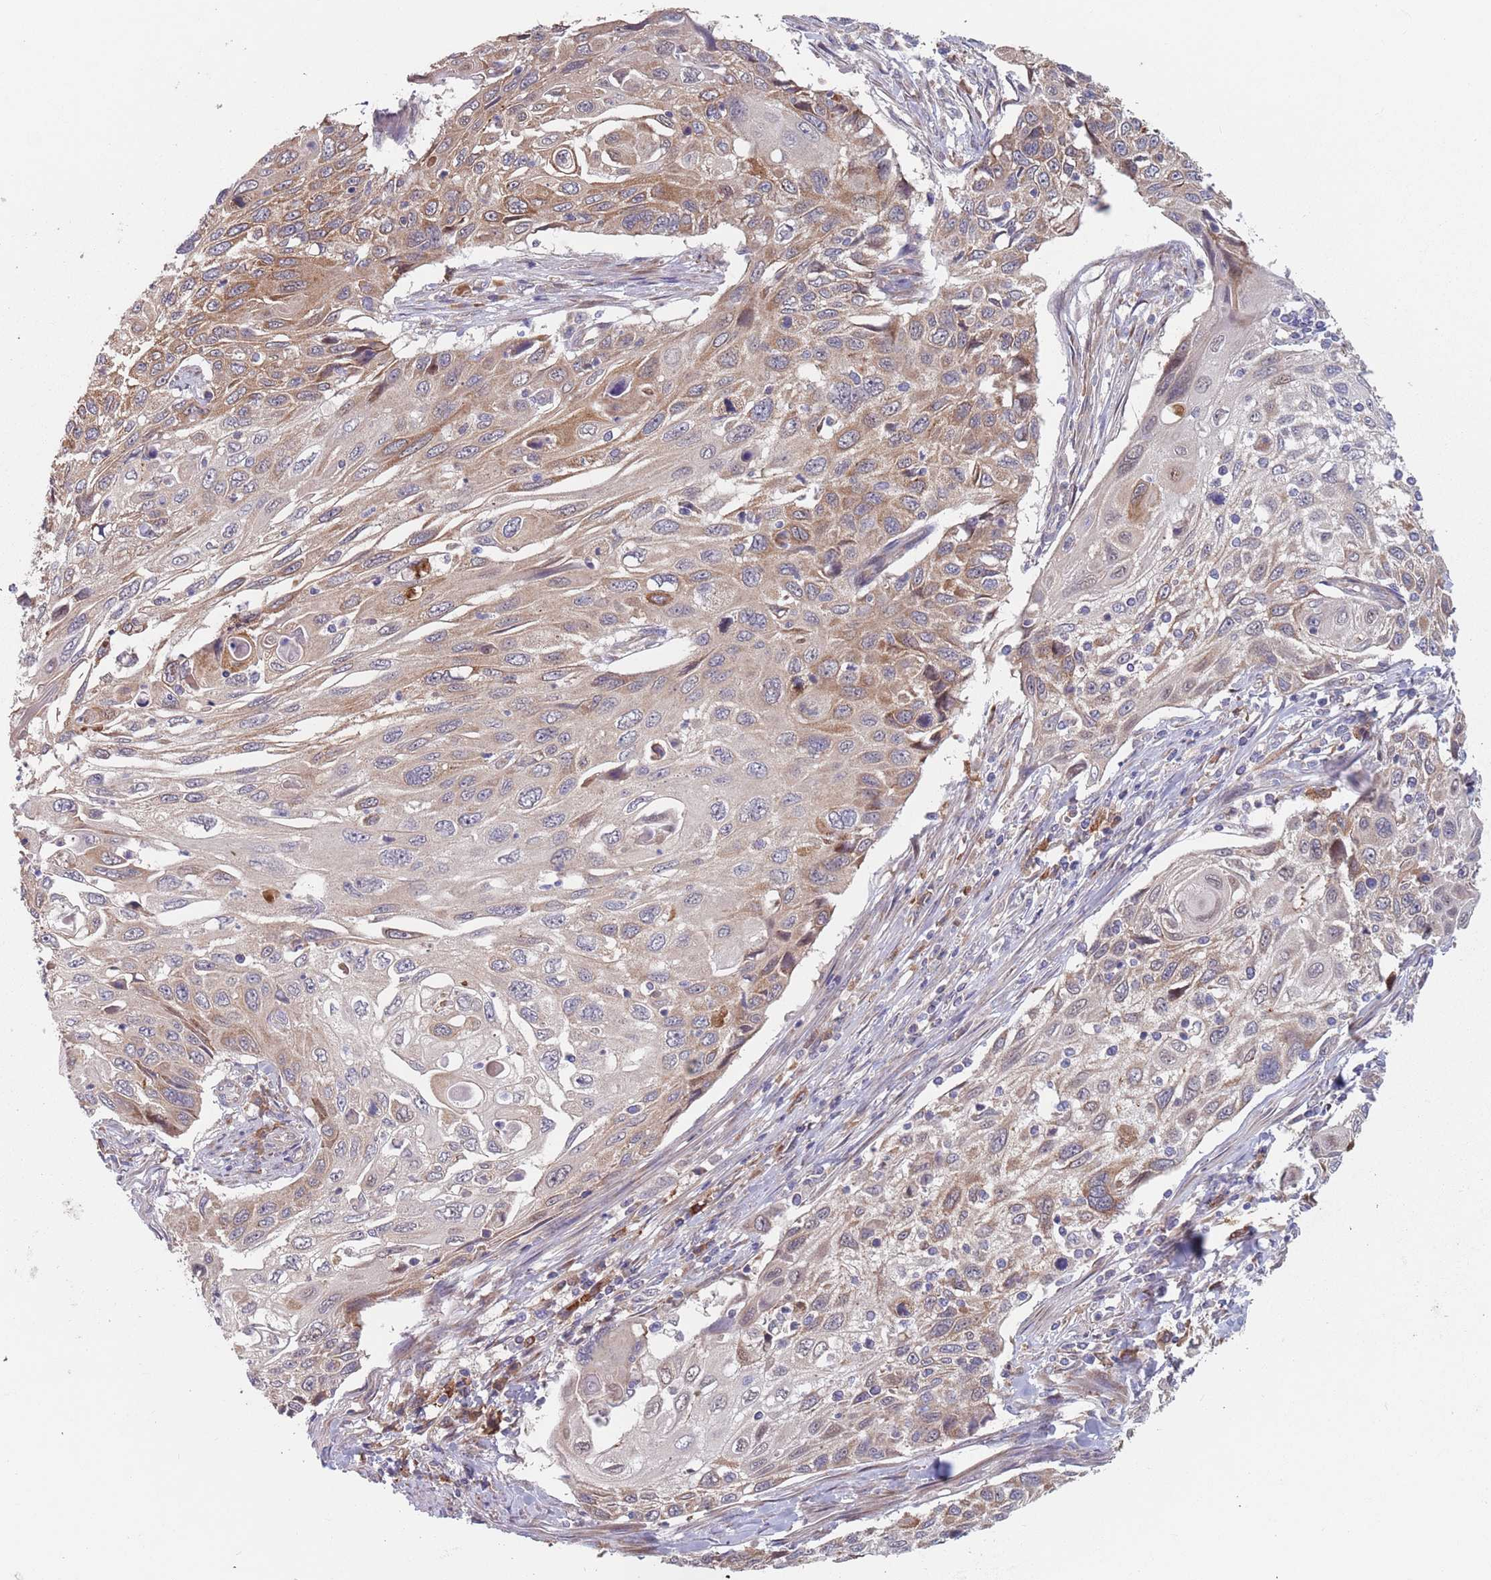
{"staining": {"intensity": "moderate", "quantity": "25%-75%", "location": "cytoplasmic/membranous"}, "tissue": "cervical cancer", "cell_type": "Tumor cells", "image_type": "cancer", "snomed": [{"axis": "morphology", "description": "Squamous cell carcinoma, NOS"}, {"axis": "topography", "description": "Cervix"}], "caption": "Protein expression analysis of human cervical cancer (squamous cell carcinoma) reveals moderate cytoplasmic/membranous positivity in about 25%-75% of tumor cells. Nuclei are stained in blue.", "gene": "ZNF140", "patient": {"sex": "female", "age": 70}}